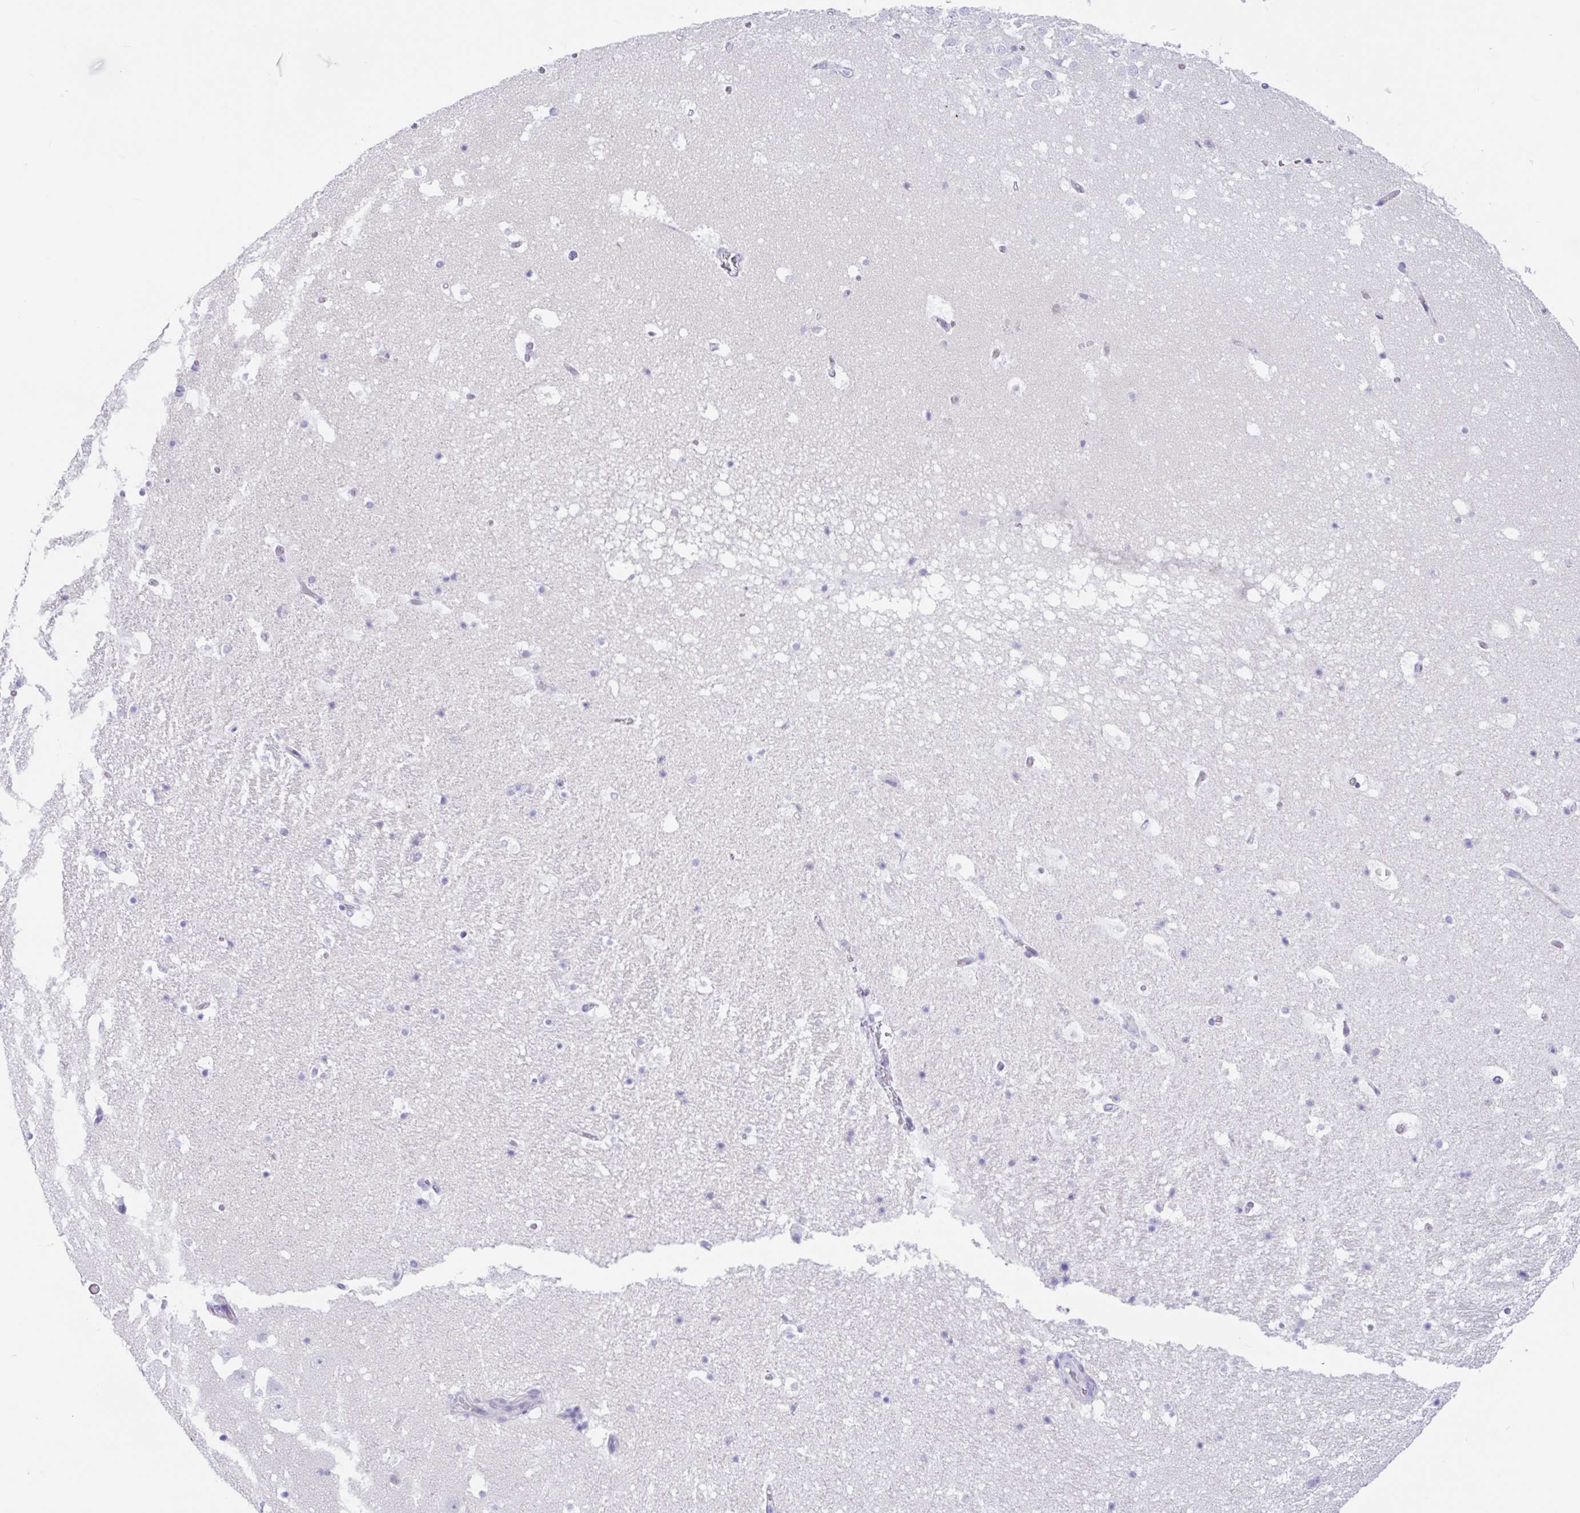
{"staining": {"intensity": "negative", "quantity": "none", "location": "none"}, "tissue": "hippocampus", "cell_type": "Glial cells", "image_type": "normal", "snomed": [{"axis": "morphology", "description": "Normal tissue, NOS"}, {"axis": "topography", "description": "Hippocampus"}], "caption": "The immunohistochemistry (IHC) image has no significant expression in glial cells of hippocampus.", "gene": "OR6N2", "patient": {"sex": "female", "age": 42}}